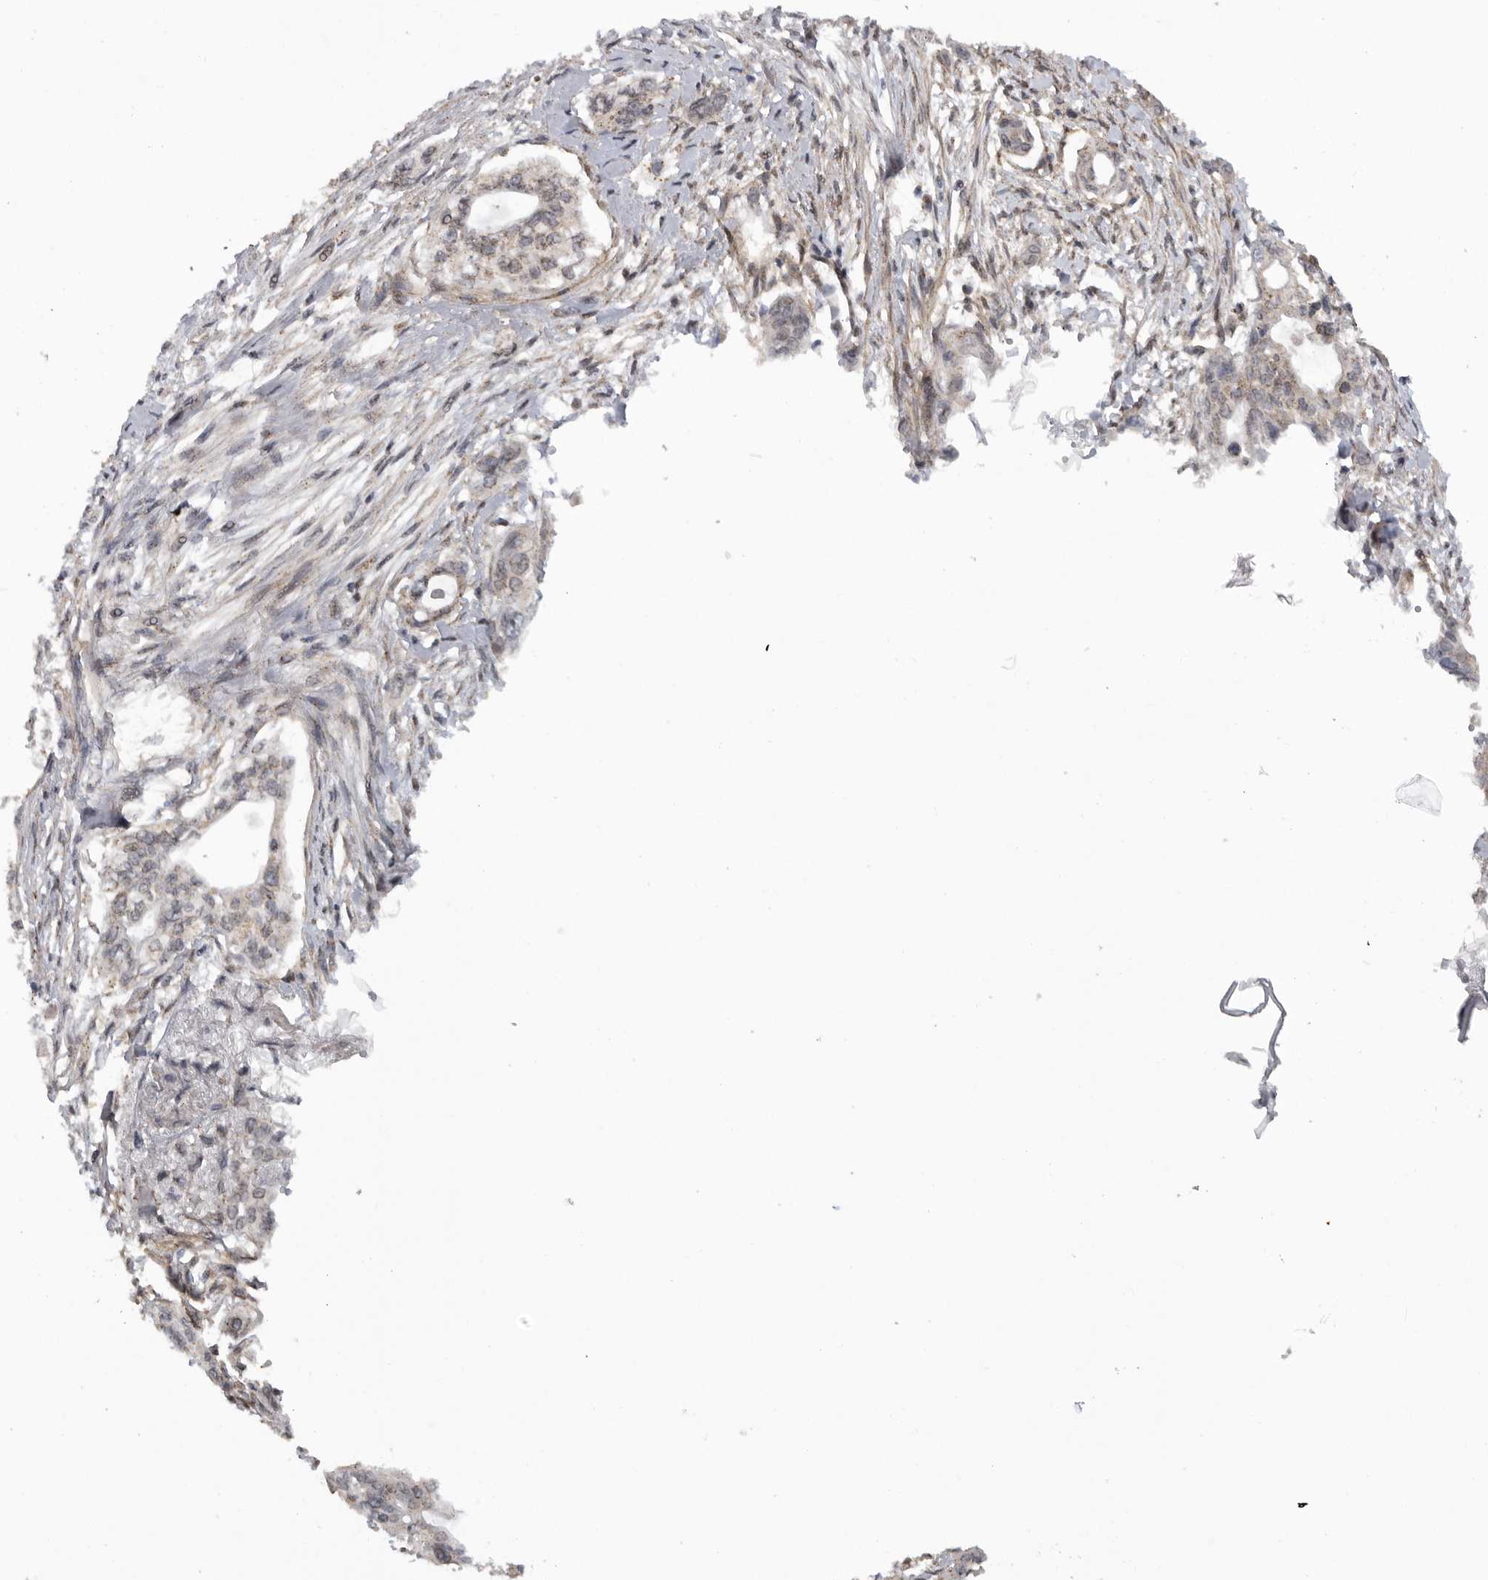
{"staining": {"intensity": "negative", "quantity": "none", "location": "none"}, "tissue": "pancreatic cancer", "cell_type": "Tumor cells", "image_type": "cancer", "snomed": [{"axis": "morphology", "description": "Adenocarcinoma, NOS"}, {"axis": "topography", "description": "Pancreas"}], "caption": "Tumor cells are negative for protein expression in human pancreatic adenocarcinoma. (Stains: DAB (3,3'-diaminobenzidine) immunohistochemistry with hematoxylin counter stain, Microscopy: brightfield microscopy at high magnification).", "gene": "TMPRSS11F", "patient": {"sex": "female", "age": 60}}